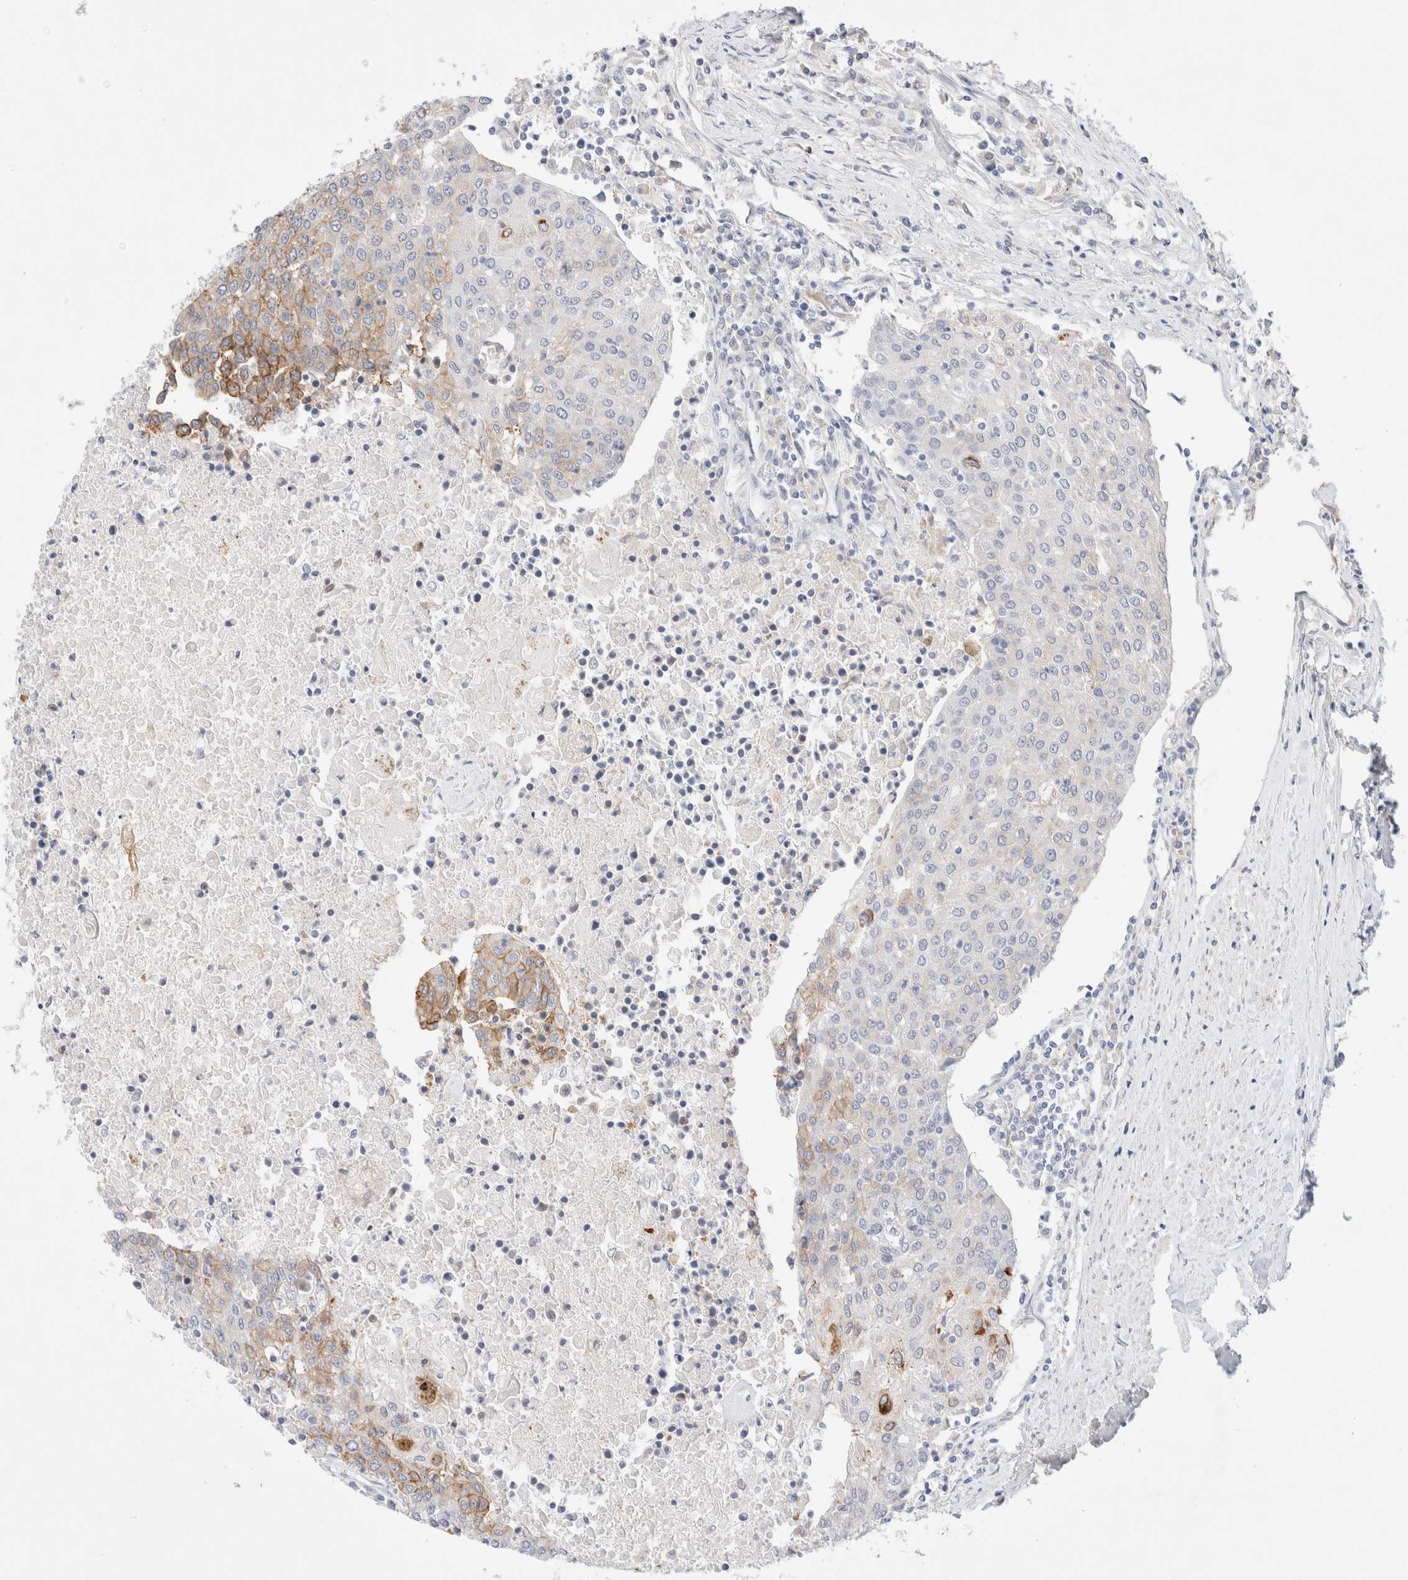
{"staining": {"intensity": "moderate", "quantity": "<25%", "location": "cytoplasmic/membranous"}, "tissue": "urothelial cancer", "cell_type": "Tumor cells", "image_type": "cancer", "snomed": [{"axis": "morphology", "description": "Urothelial carcinoma, High grade"}, {"axis": "topography", "description": "Urinary bladder"}], "caption": "Brown immunohistochemical staining in urothelial cancer demonstrates moderate cytoplasmic/membranous positivity in approximately <25% of tumor cells. The staining was performed using DAB (3,3'-diaminobenzidine), with brown indicating positive protein expression. Nuclei are stained blue with hematoxylin.", "gene": "SLC25A48", "patient": {"sex": "female", "age": 85}}